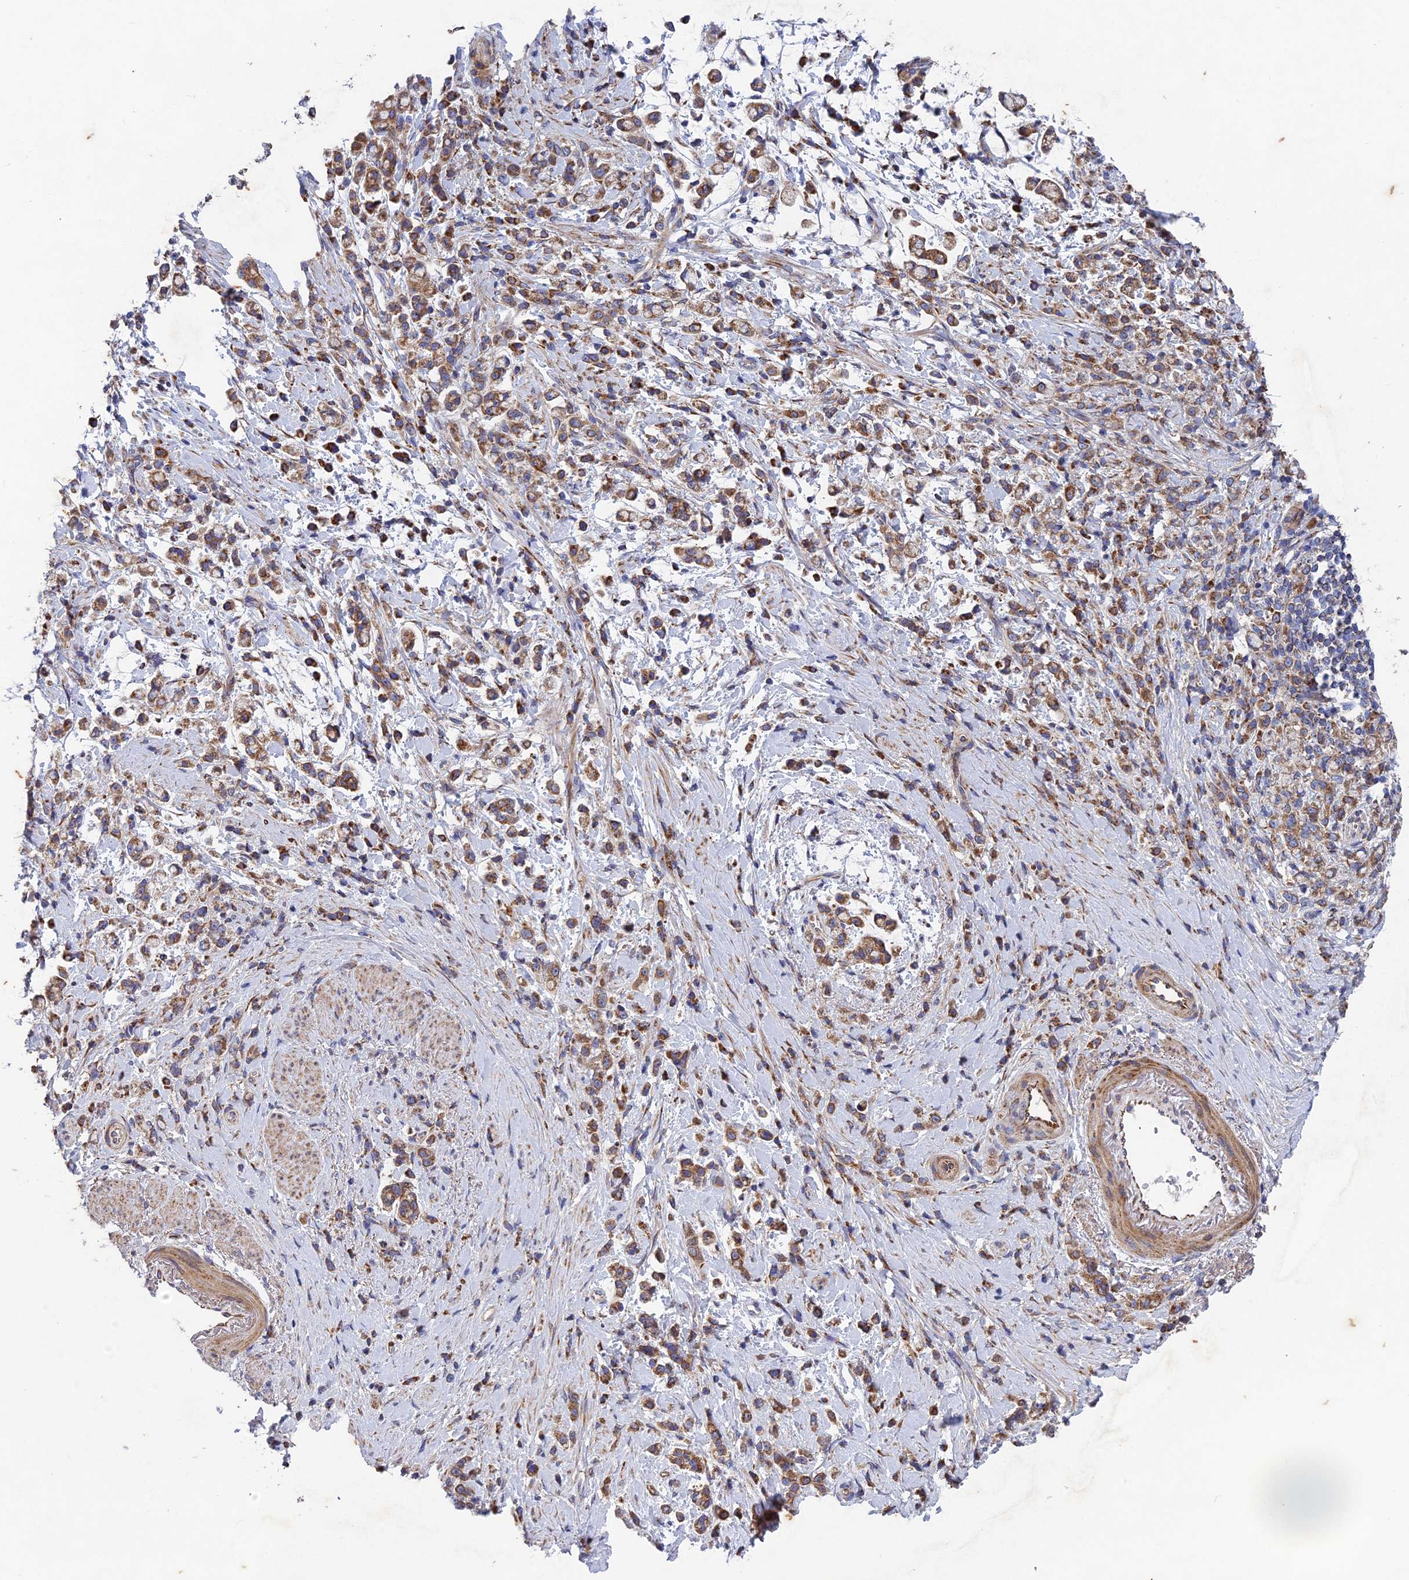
{"staining": {"intensity": "moderate", "quantity": ">75%", "location": "cytoplasmic/membranous"}, "tissue": "stomach cancer", "cell_type": "Tumor cells", "image_type": "cancer", "snomed": [{"axis": "morphology", "description": "Adenocarcinoma, NOS"}, {"axis": "topography", "description": "Stomach"}], "caption": "This histopathology image exhibits stomach cancer (adenocarcinoma) stained with immunohistochemistry to label a protein in brown. The cytoplasmic/membranous of tumor cells show moderate positivity for the protein. Nuclei are counter-stained blue.", "gene": "AP4S1", "patient": {"sex": "female", "age": 60}}